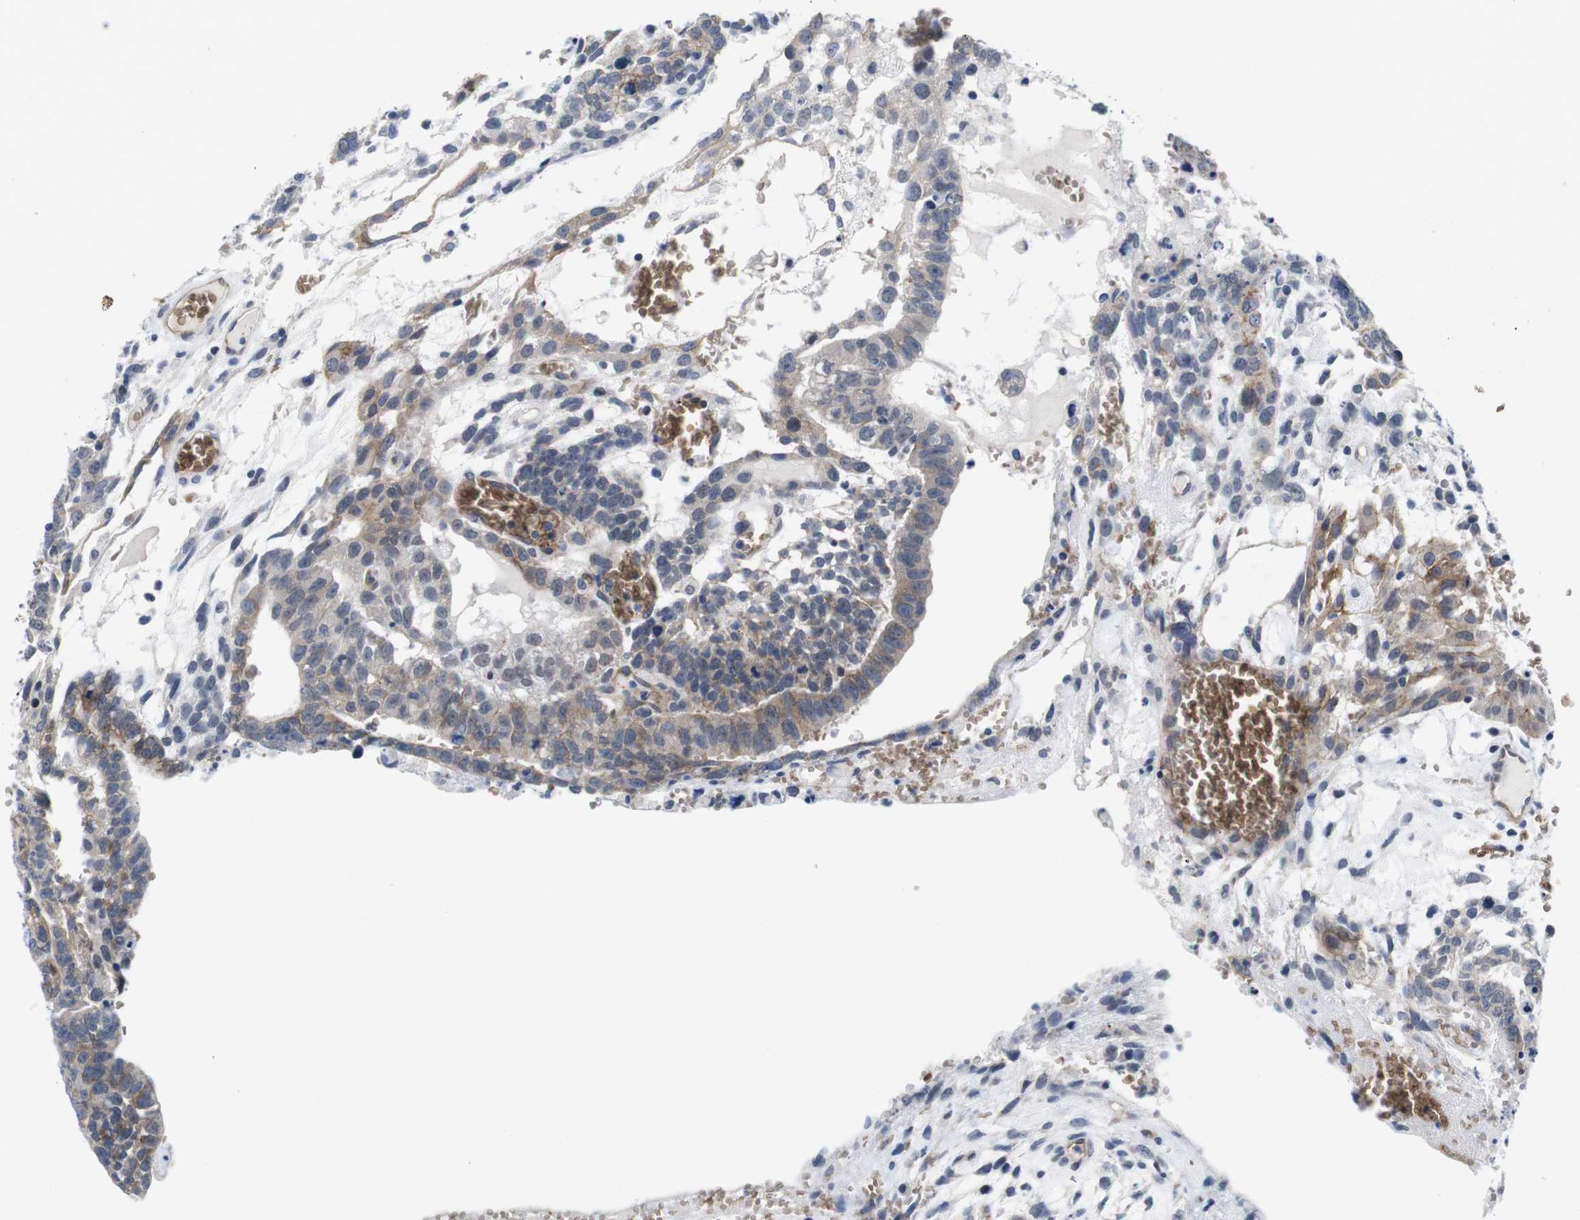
{"staining": {"intensity": "weak", "quantity": ">75%", "location": "cytoplasmic/membranous"}, "tissue": "testis cancer", "cell_type": "Tumor cells", "image_type": "cancer", "snomed": [{"axis": "morphology", "description": "Seminoma, NOS"}, {"axis": "morphology", "description": "Carcinoma, Embryonal, NOS"}, {"axis": "topography", "description": "Testis"}], "caption": "Immunohistochemistry (IHC) staining of seminoma (testis), which reveals low levels of weak cytoplasmic/membranous staining in approximately >75% of tumor cells indicating weak cytoplasmic/membranous protein expression. The staining was performed using DAB (brown) for protein detection and nuclei were counterstained in hematoxylin (blue).", "gene": "SOCS3", "patient": {"sex": "male", "age": 52}}